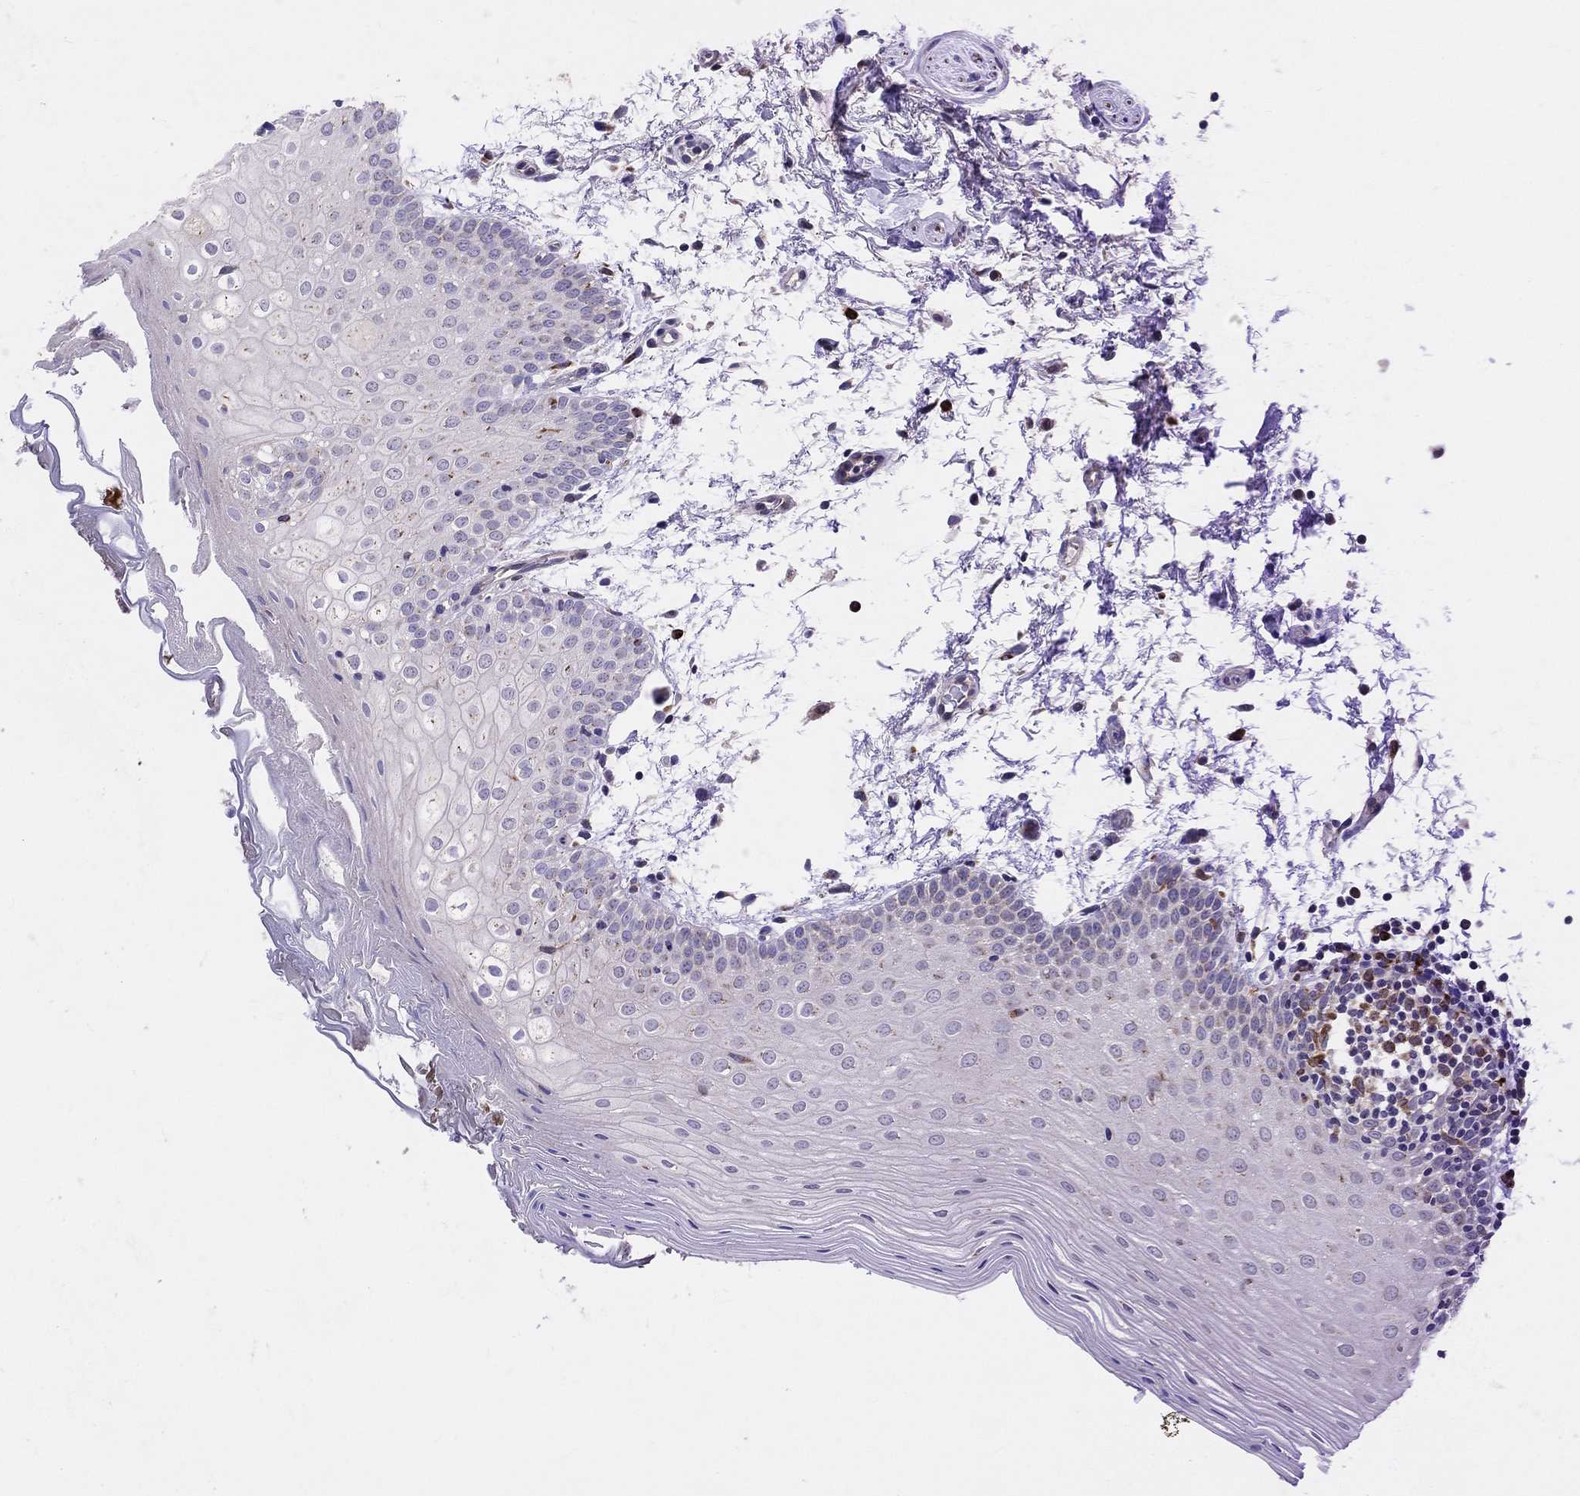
{"staining": {"intensity": "negative", "quantity": "none", "location": "none"}, "tissue": "oral mucosa", "cell_type": "Squamous epithelial cells", "image_type": "normal", "snomed": [{"axis": "morphology", "description": "Normal tissue, NOS"}, {"axis": "topography", "description": "Oral tissue"}, {"axis": "topography", "description": "Tounge, NOS"}], "caption": "DAB immunohistochemical staining of normal human oral mucosa reveals no significant expression in squamous epithelial cells. (IHC, brightfield microscopy, high magnification).", "gene": "HCRTR1", "patient": {"sex": "female", "age": 86}}